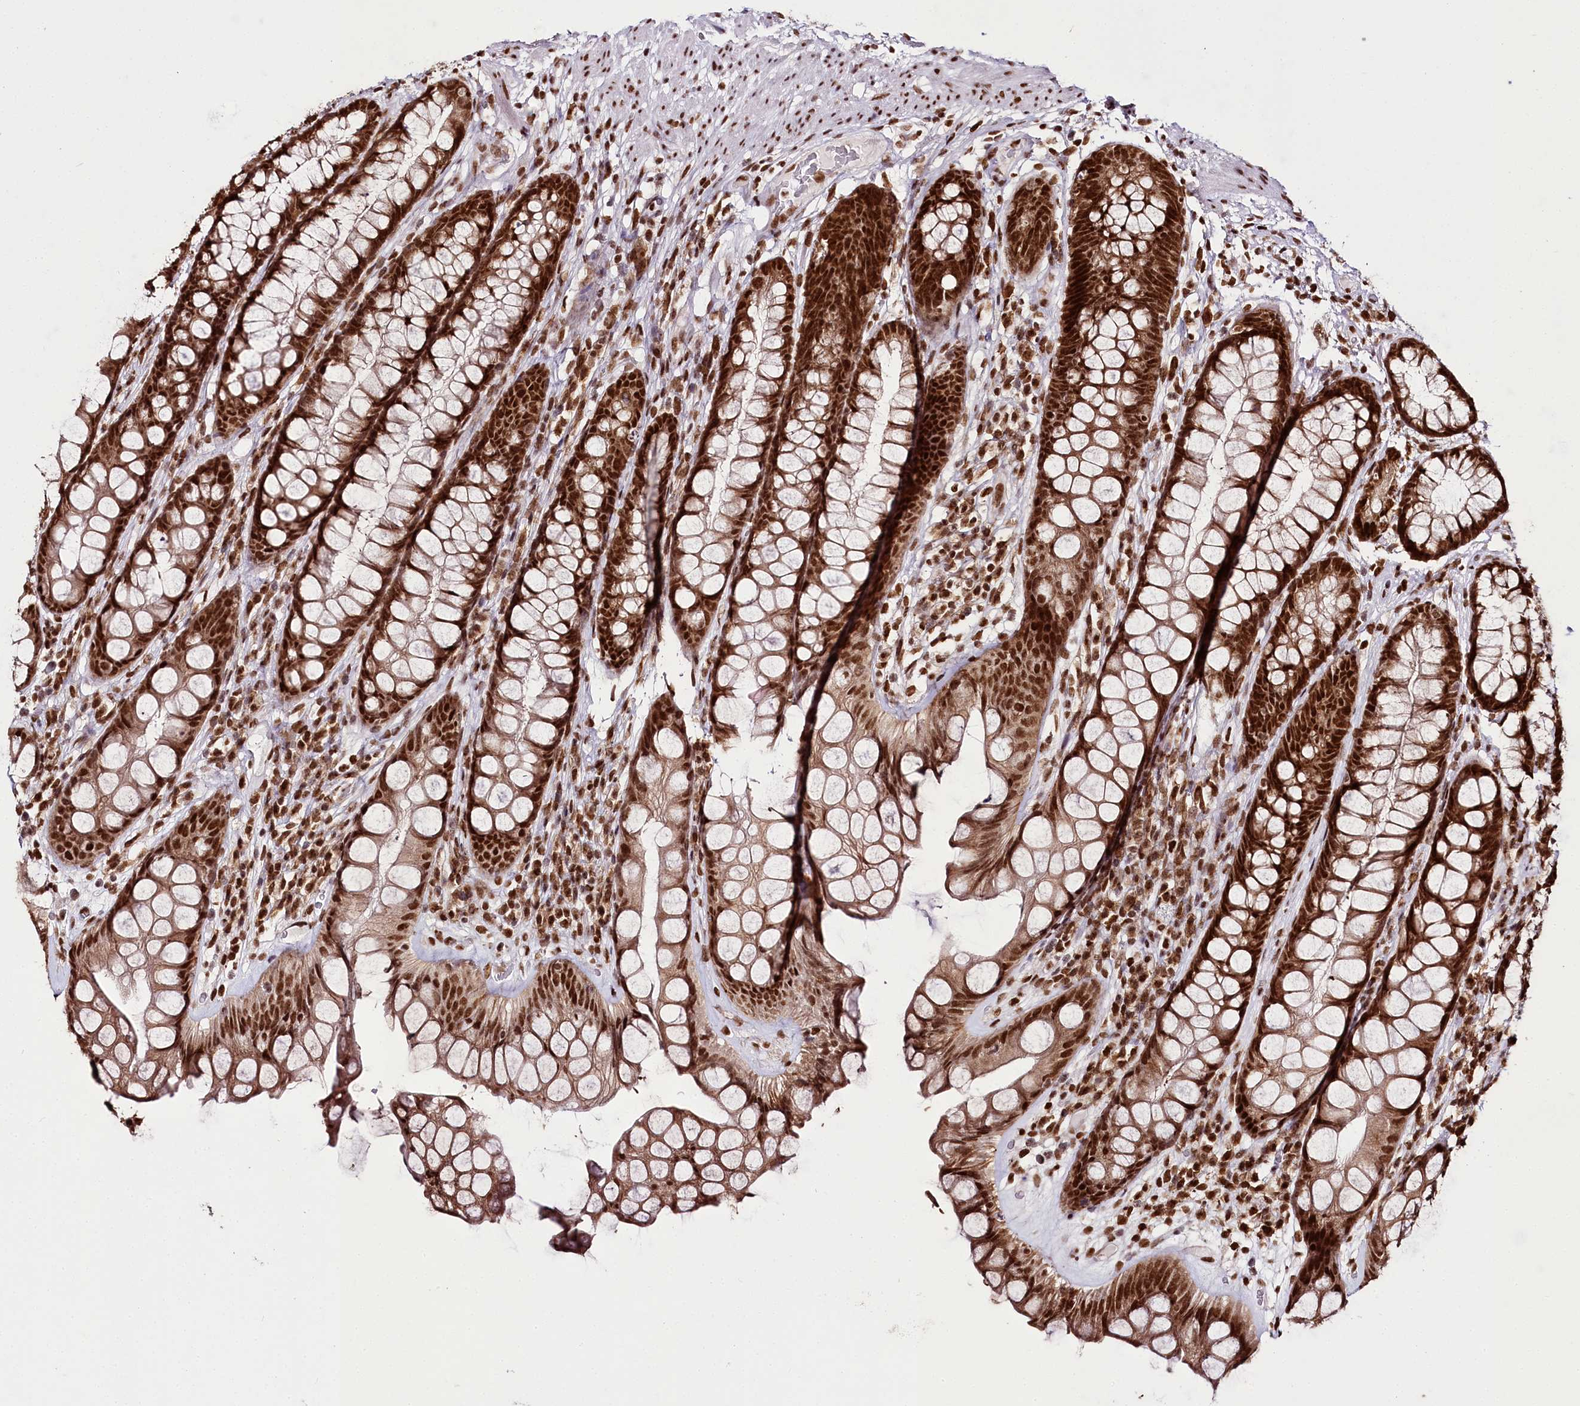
{"staining": {"intensity": "strong", "quantity": ">75%", "location": "cytoplasmic/membranous,nuclear"}, "tissue": "rectum", "cell_type": "Glandular cells", "image_type": "normal", "snomed": [{"axis": "morphology", "description": "Normal tissue, NOS"}, {"axis": "topography", "description": "Rectum"}], "caption": "This image shows IHC staining of normal rectum, with high strong cytoplasmic/membranous,nuclear staining in approximately >75% of glandular cells.", "gene": "SMARCE1", "patient": {"sex": "male", "age": 74}}